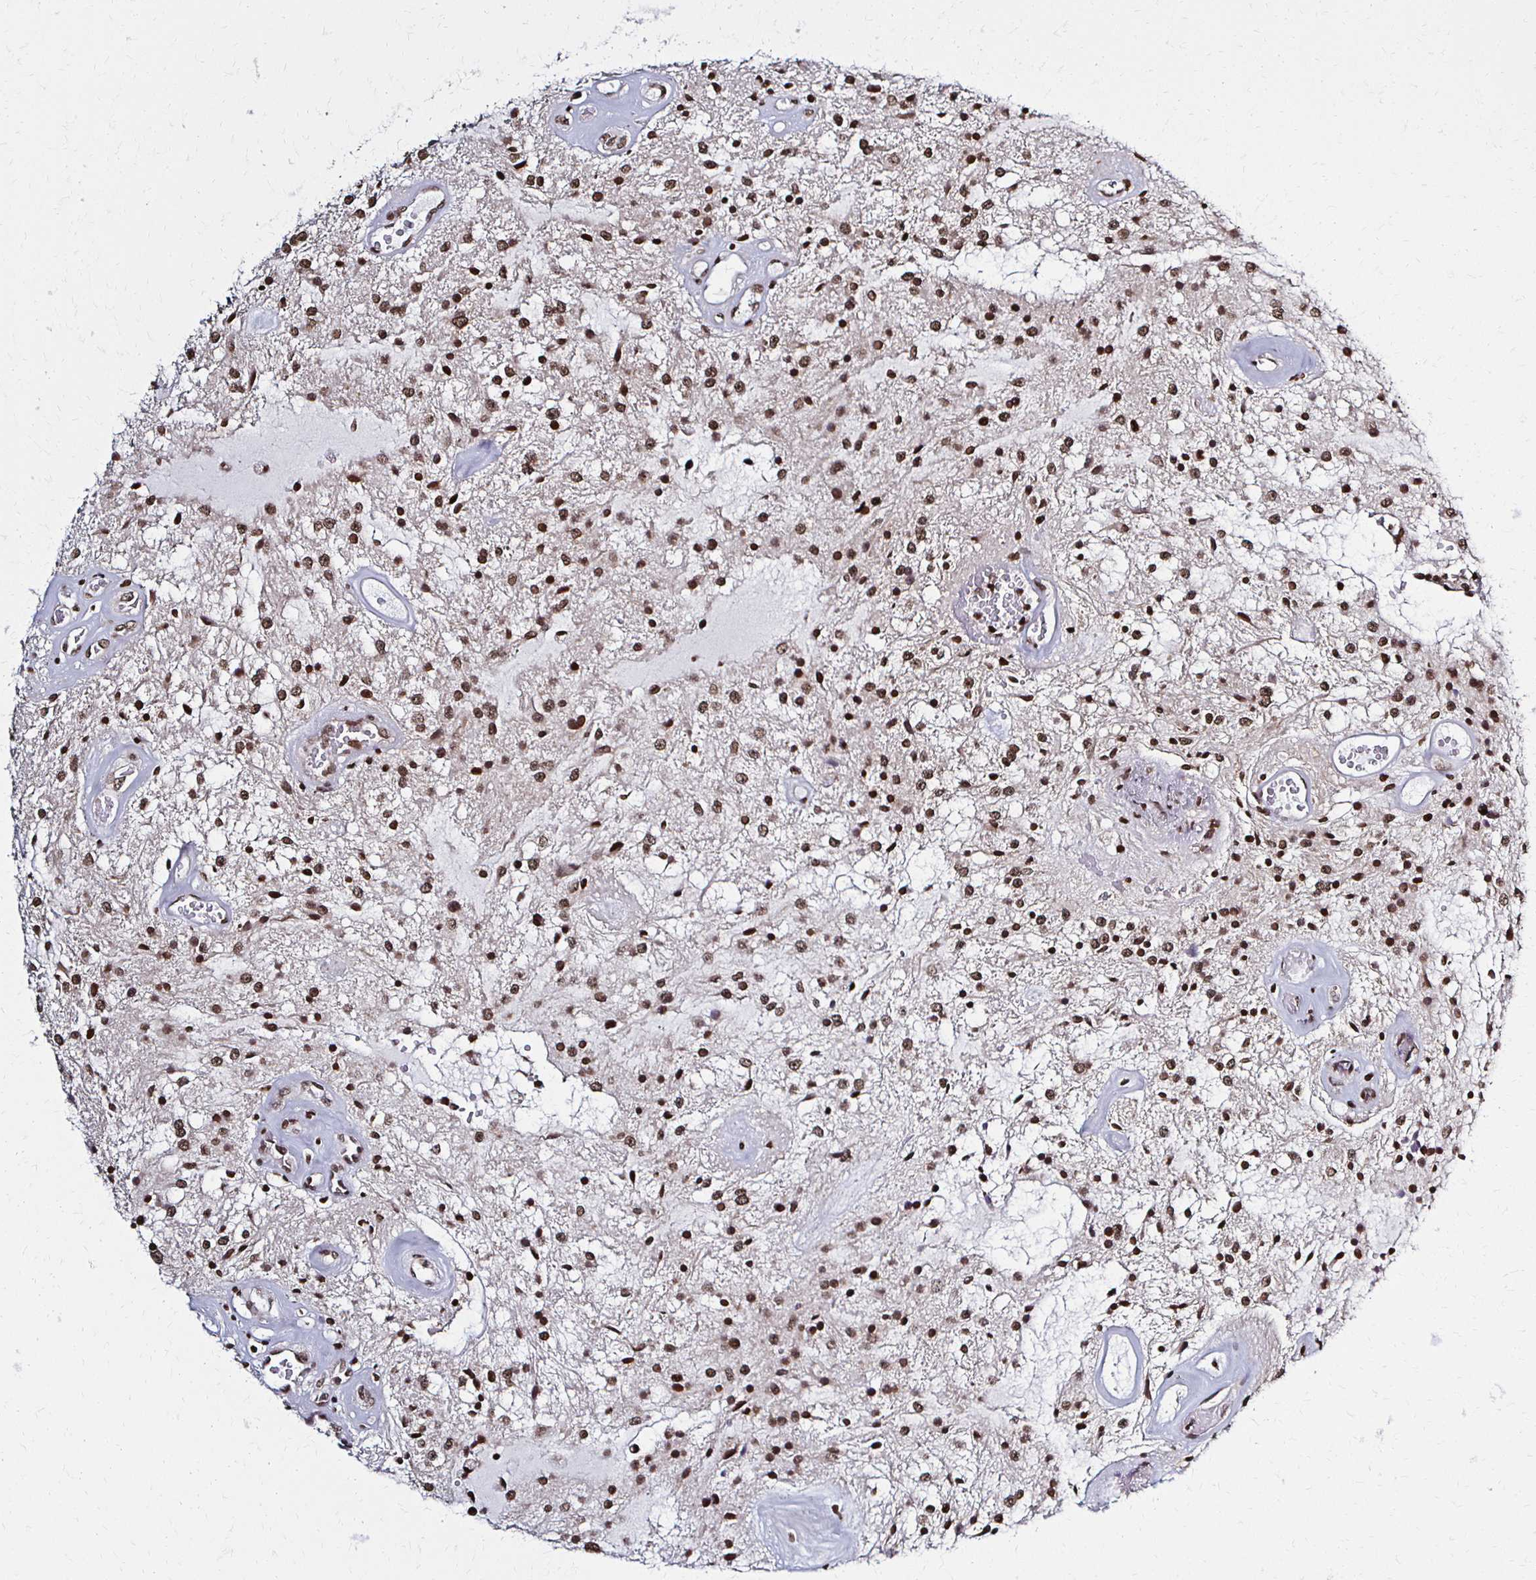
{"staining": {"intensity": "moderate", "quantity": ">75%", "location": "nuclear"}, "tissue": "glioma", "cell_type": "Tumor cells", "image_type": "cancer", "snomed": [{"axis": "morphology", "description": "Glioma, malignant, Low grade"}, {"axis": "topography", "description": "Cerebellum"}], "caption": "Glioma stained with a protein marker demonstrates moderate staining in tumor cells.", "gene": "HOXA9", "patient": {"sex": "female", "age": 14}}